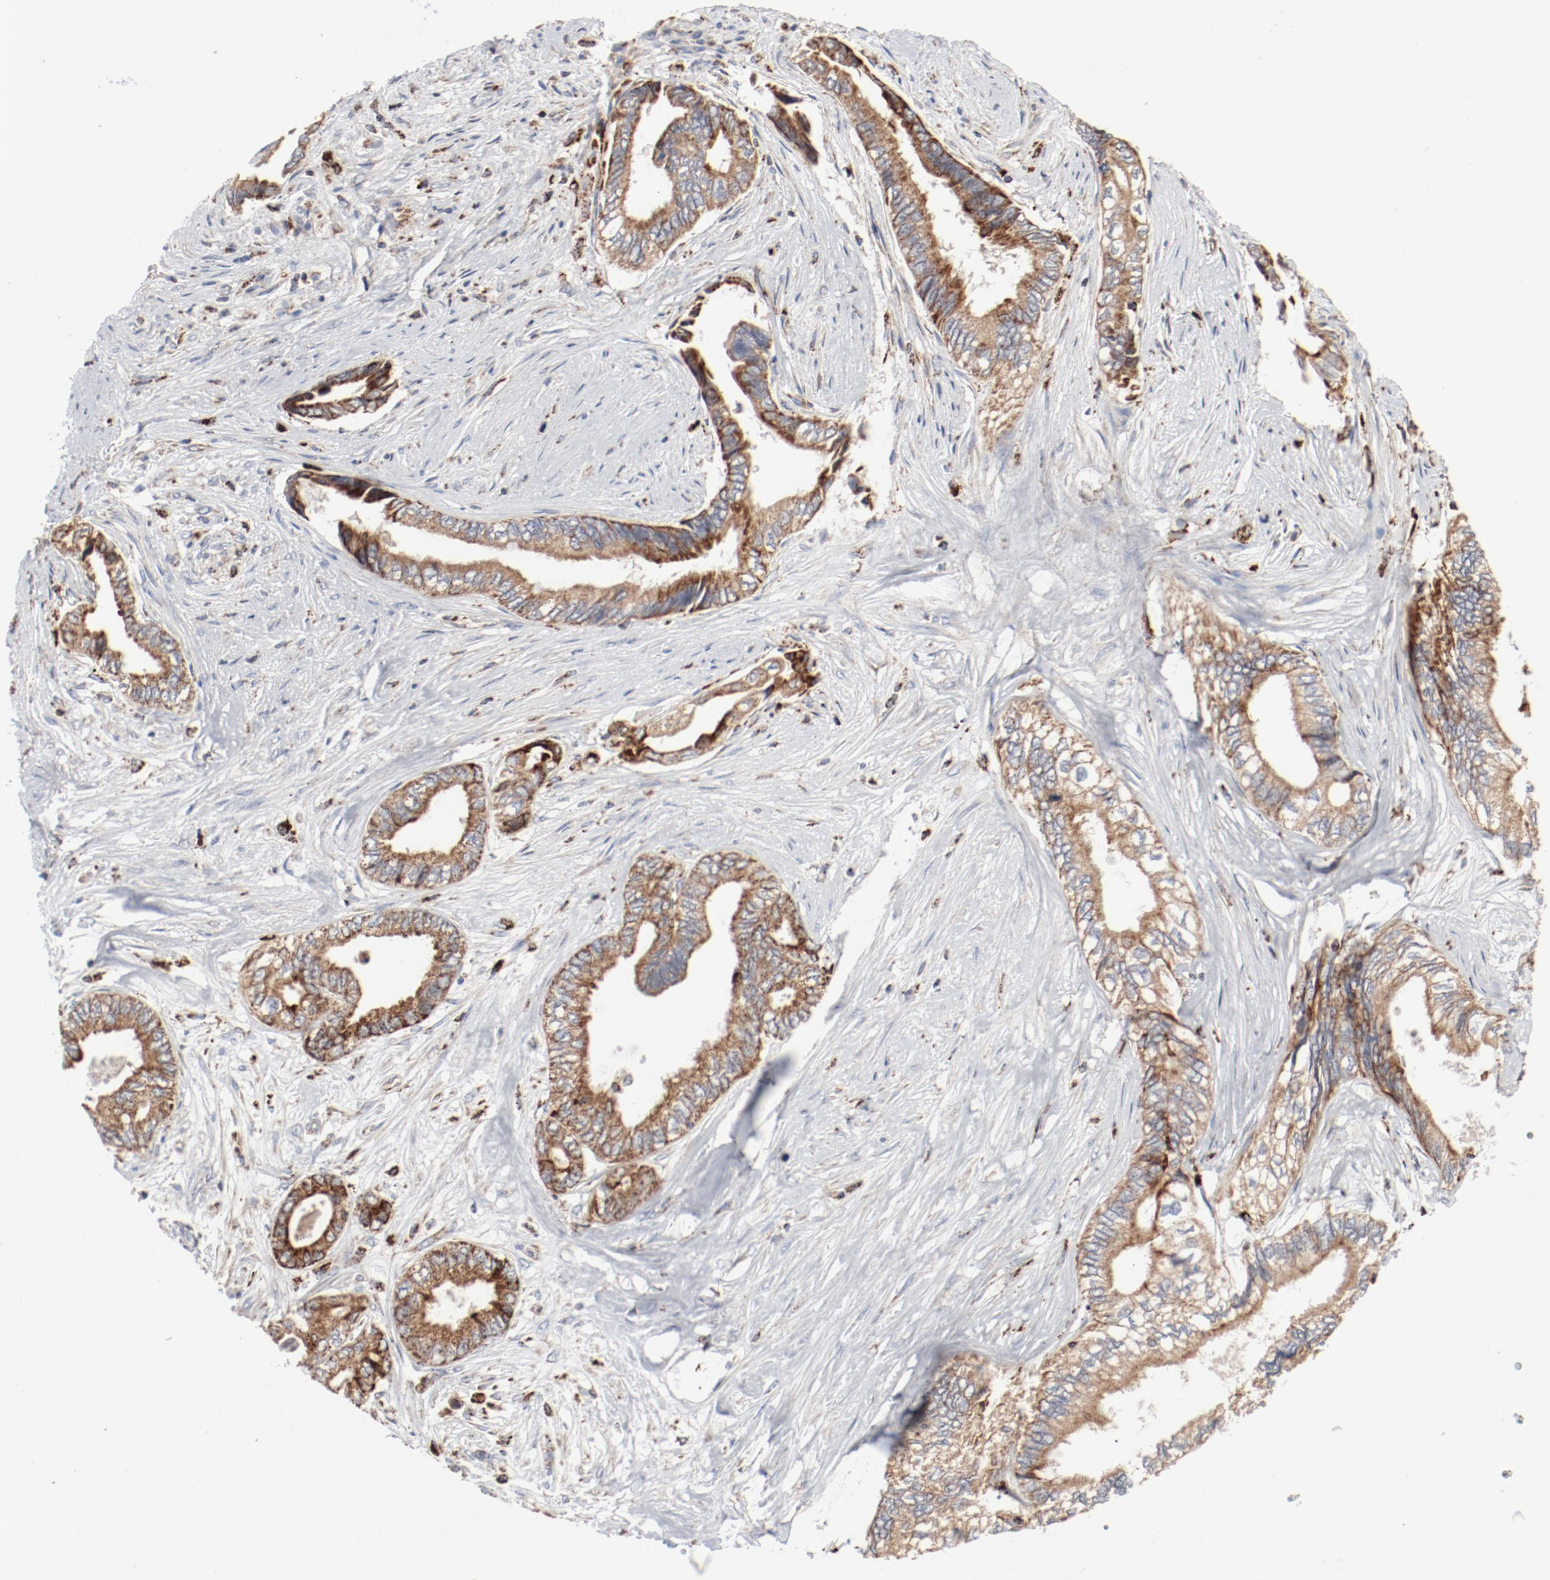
{"staining": {"intensity": "moderate", "quantity": ">75%", "location": "cytoplasmic/membranous"}, "tissue": "pancreatic cancer", "cell_type": "Tumor cells", "image_type": "cancer", "snomed": [{"axis": "morphology", "description": "Adenocarcinoma, NOS"}, {"axis": "topography", "description": "Pancreas"}], "caption": "Tumor cells display medium levels of moderate cytoplasmic/membranous positivity in approximately >75% of cells in human adenocarcinoma (pancreatic). The staining was performed using DAB, with brown indicating positive protein expression. Nuclei are stained blue with hematoxylin.", "gene": "SETD3", "patient": {"sex": "female", "age": 66}}